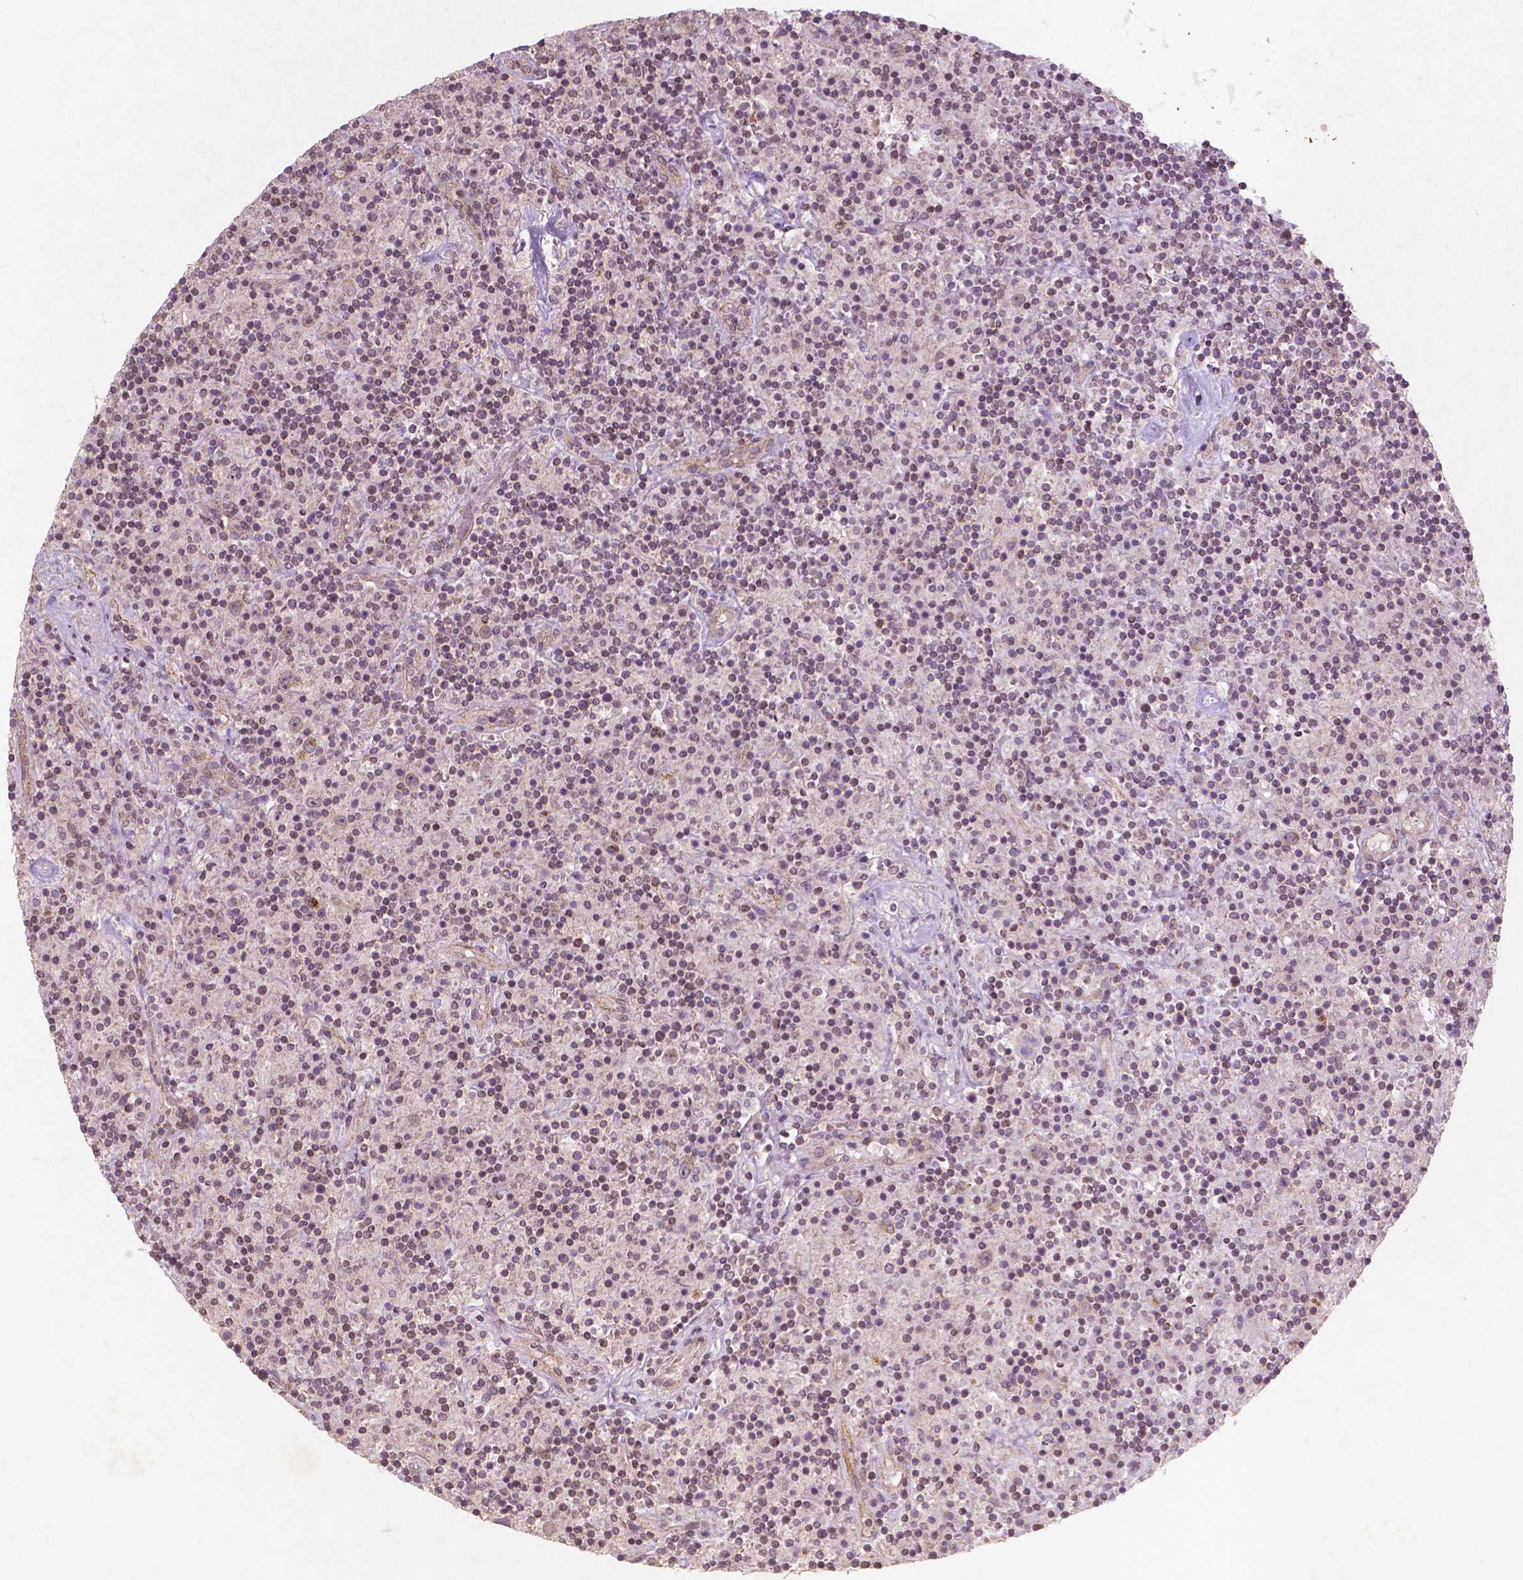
{"staining": {"intensity": "negative", "quantity": "none", "location": "none"}, "tissue": "lymphoma", "cell_type": "Tumor cells", "image_type": "cancer", "snomed": [{"axis": "morphology", "description": "Hodgkin's disease, NOS"}, {"axis": "topography", "description": "Lymph node"}], "caption": "DAB immunohistochemical staining of Hodgkin's disease displays no significant staining in tumor cells.", "gene": "SMAD2", "patient": {"sex": "male", "age": 70}}